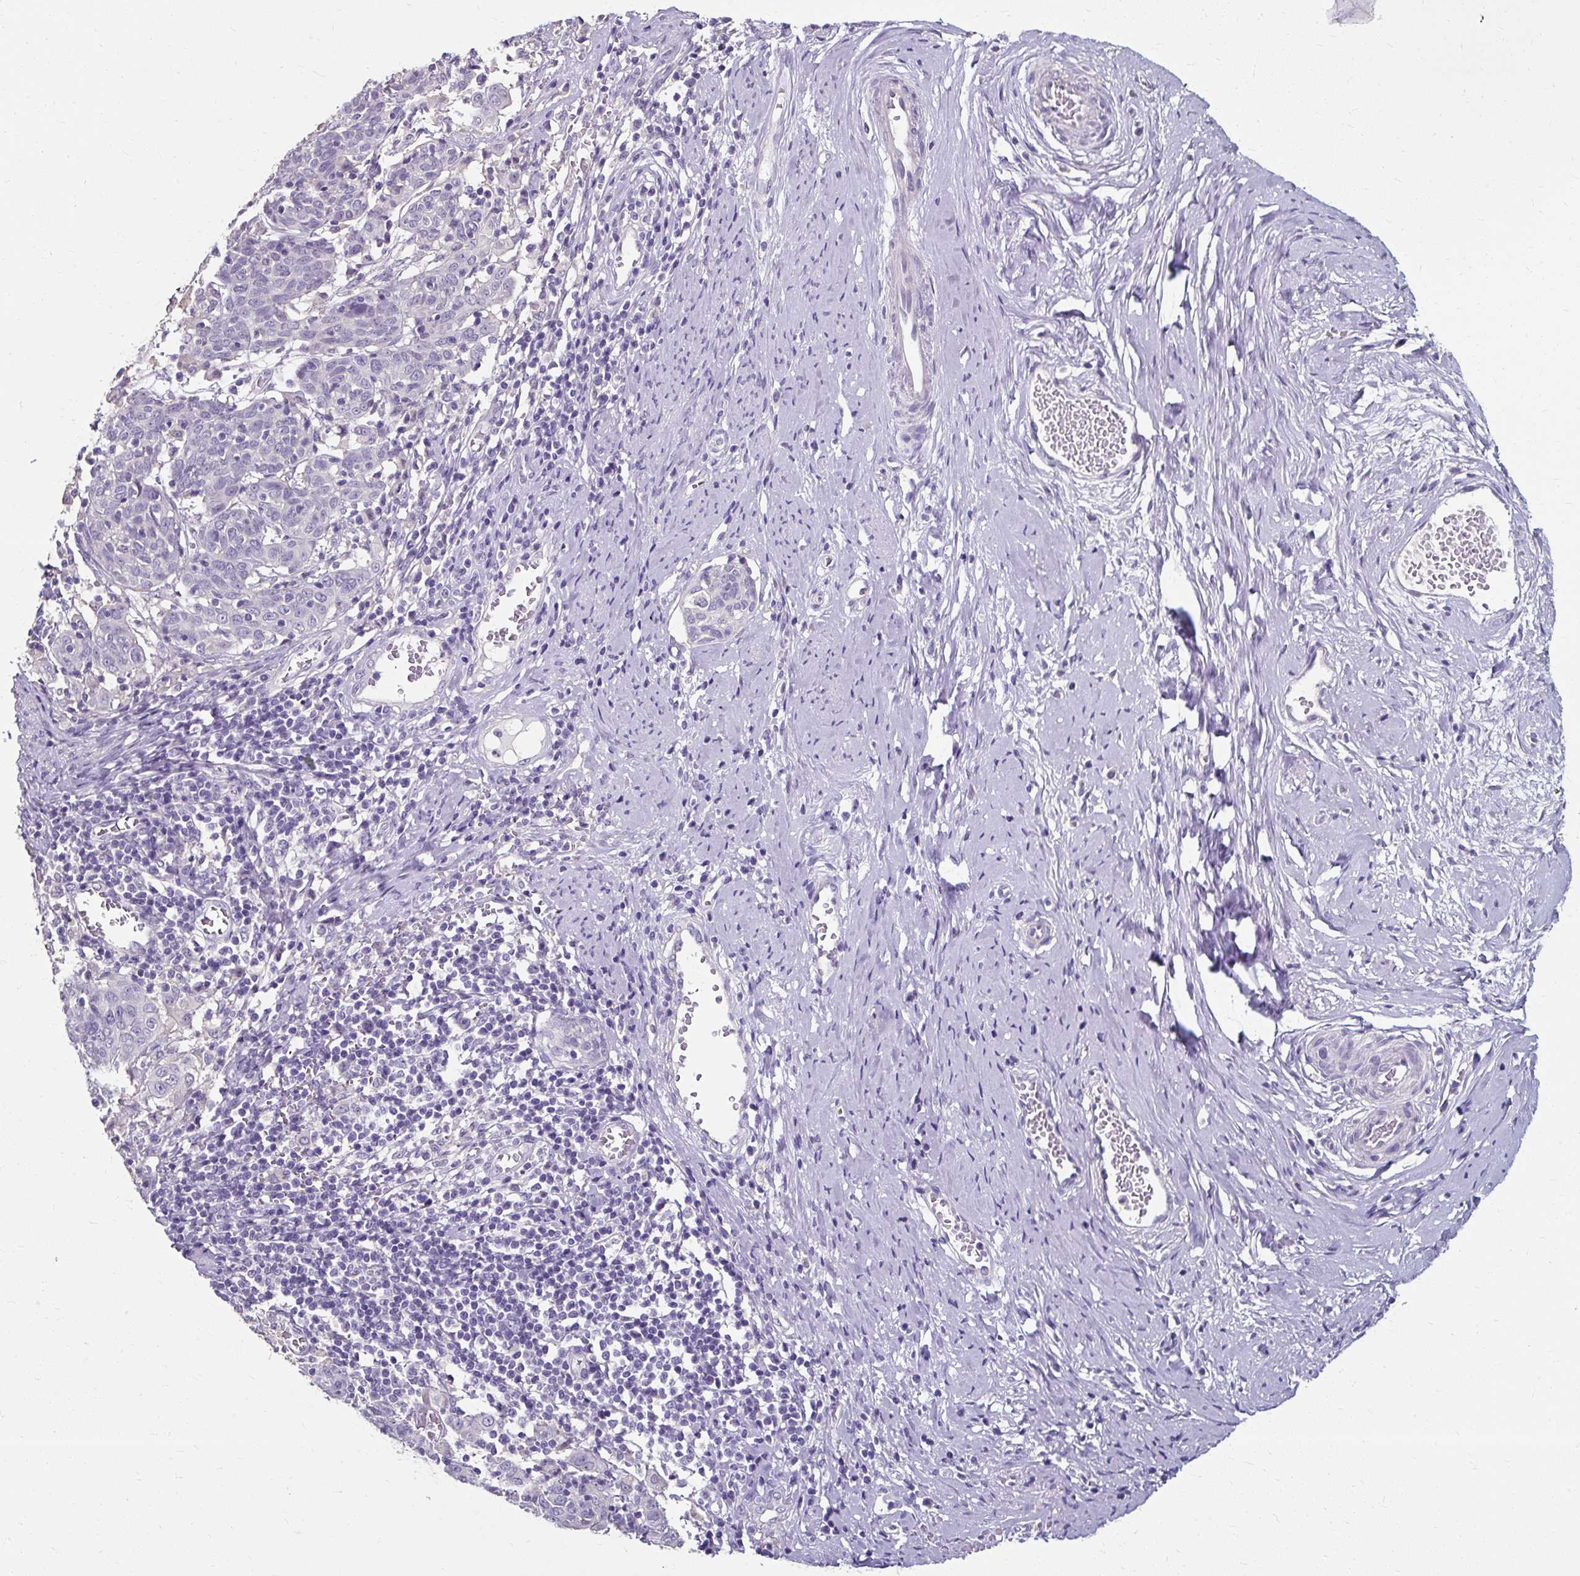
{"staining": {"intensity": "negative", "quantity": "none", "location": "none"}, "tissue": "cervical cancer", "cell_type": "Tumor cells", "image_type": "cancer", "snomed": [{"axis": "morphology", "description": "Squamous cell carcinoma, NOS"}, {"axis": "topography", "description": "Cervix"}], "caption": "Cervical cancer stained for a protein using immunohistochemistry (IHC) displays no positivity tumor cells.", "gene": "KLHL24", "patient": {"sex": "female", "age": 67}}